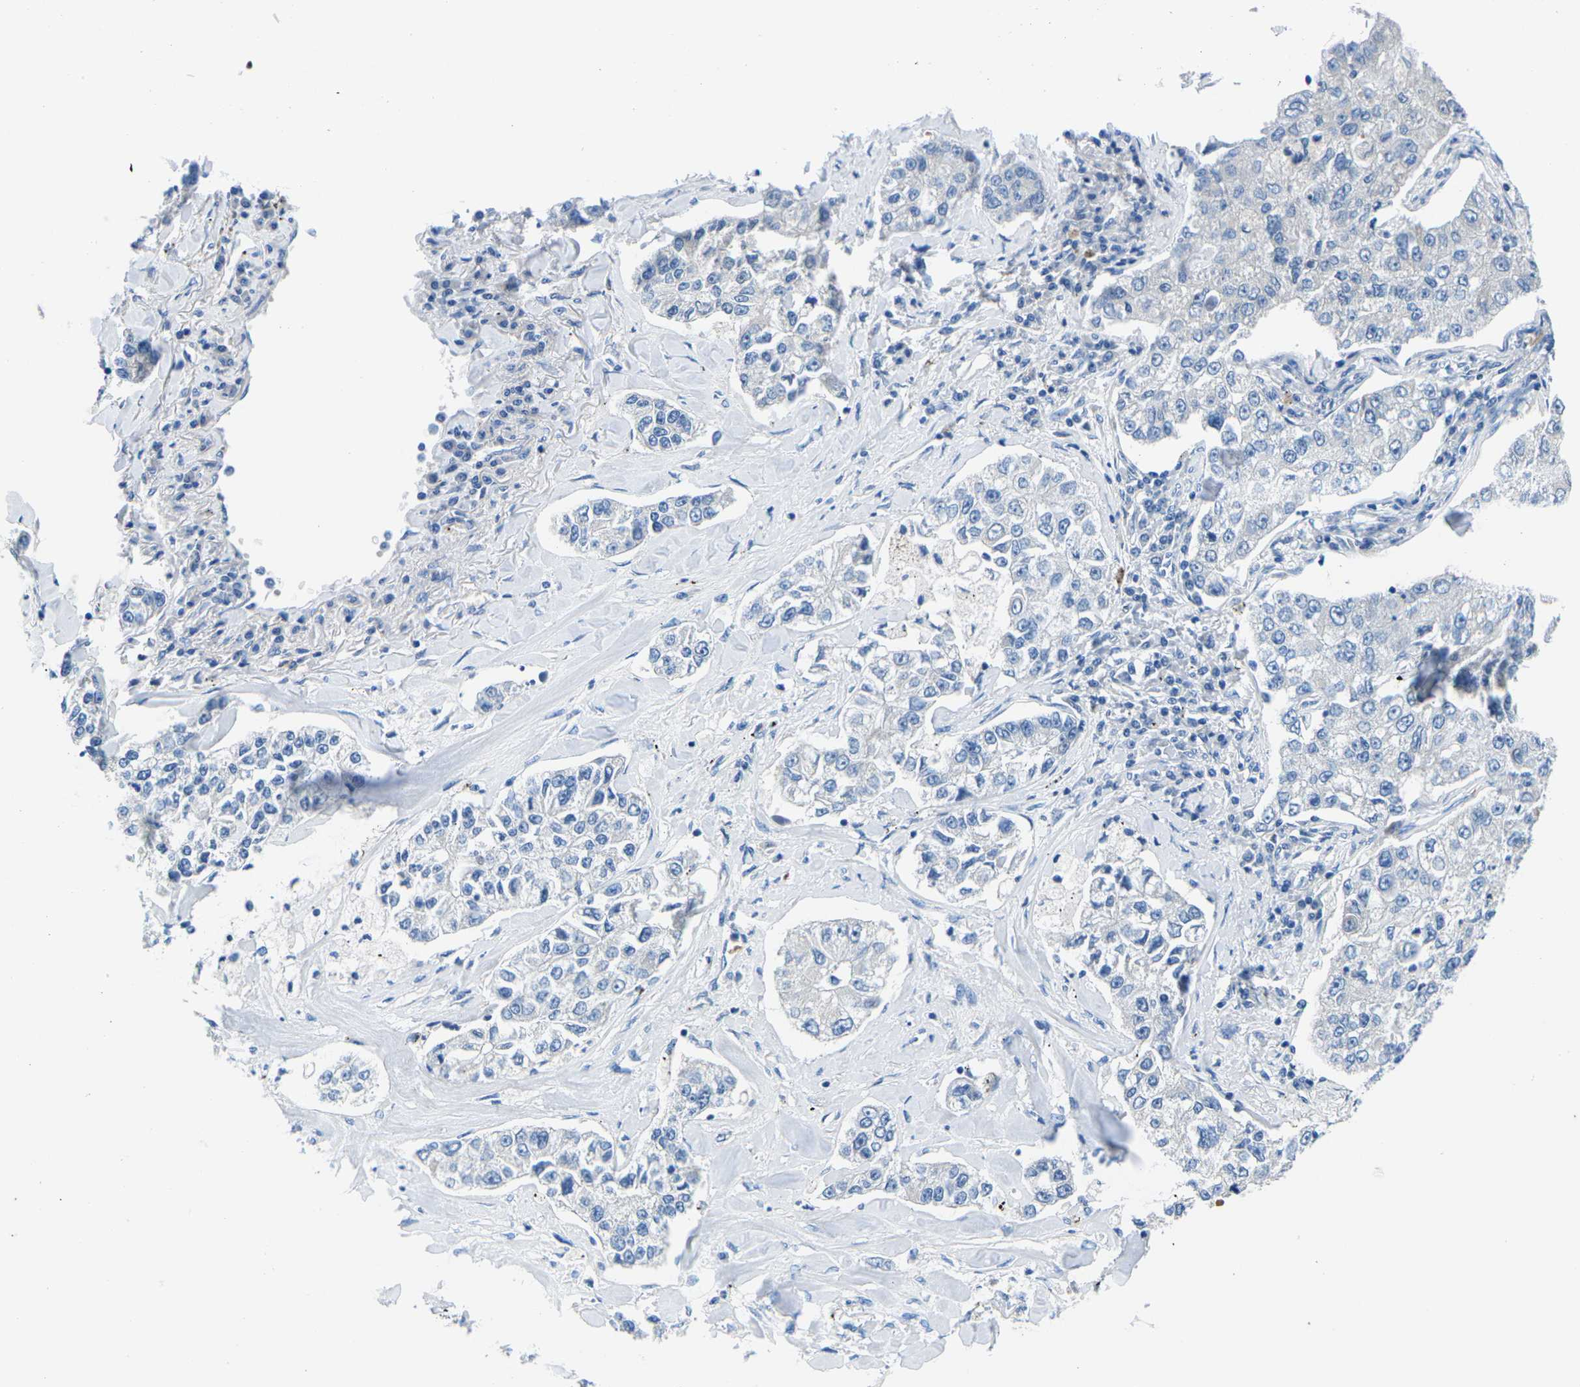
{"staining": {"intensity": "negative", "quantity": "none", "location": "none"}, "tissue": "lung cancer", "cell_type": "Tumor cells", "image_type": "cancer", "snomed": [{"axis": "morphology", "description": "Adenocarcinoma, NOS"}, {"axis": "topography", "description": "Lung"}], "caption": "IHC micrograph of human lung cancer (adenocarcinoma) stained for a protein (brown), which exhibits no staining in tumor cells. (DAB IHC, high magnification).", "gene": "TM6SF1", "patient": {"sex": "male", "age": 49}}